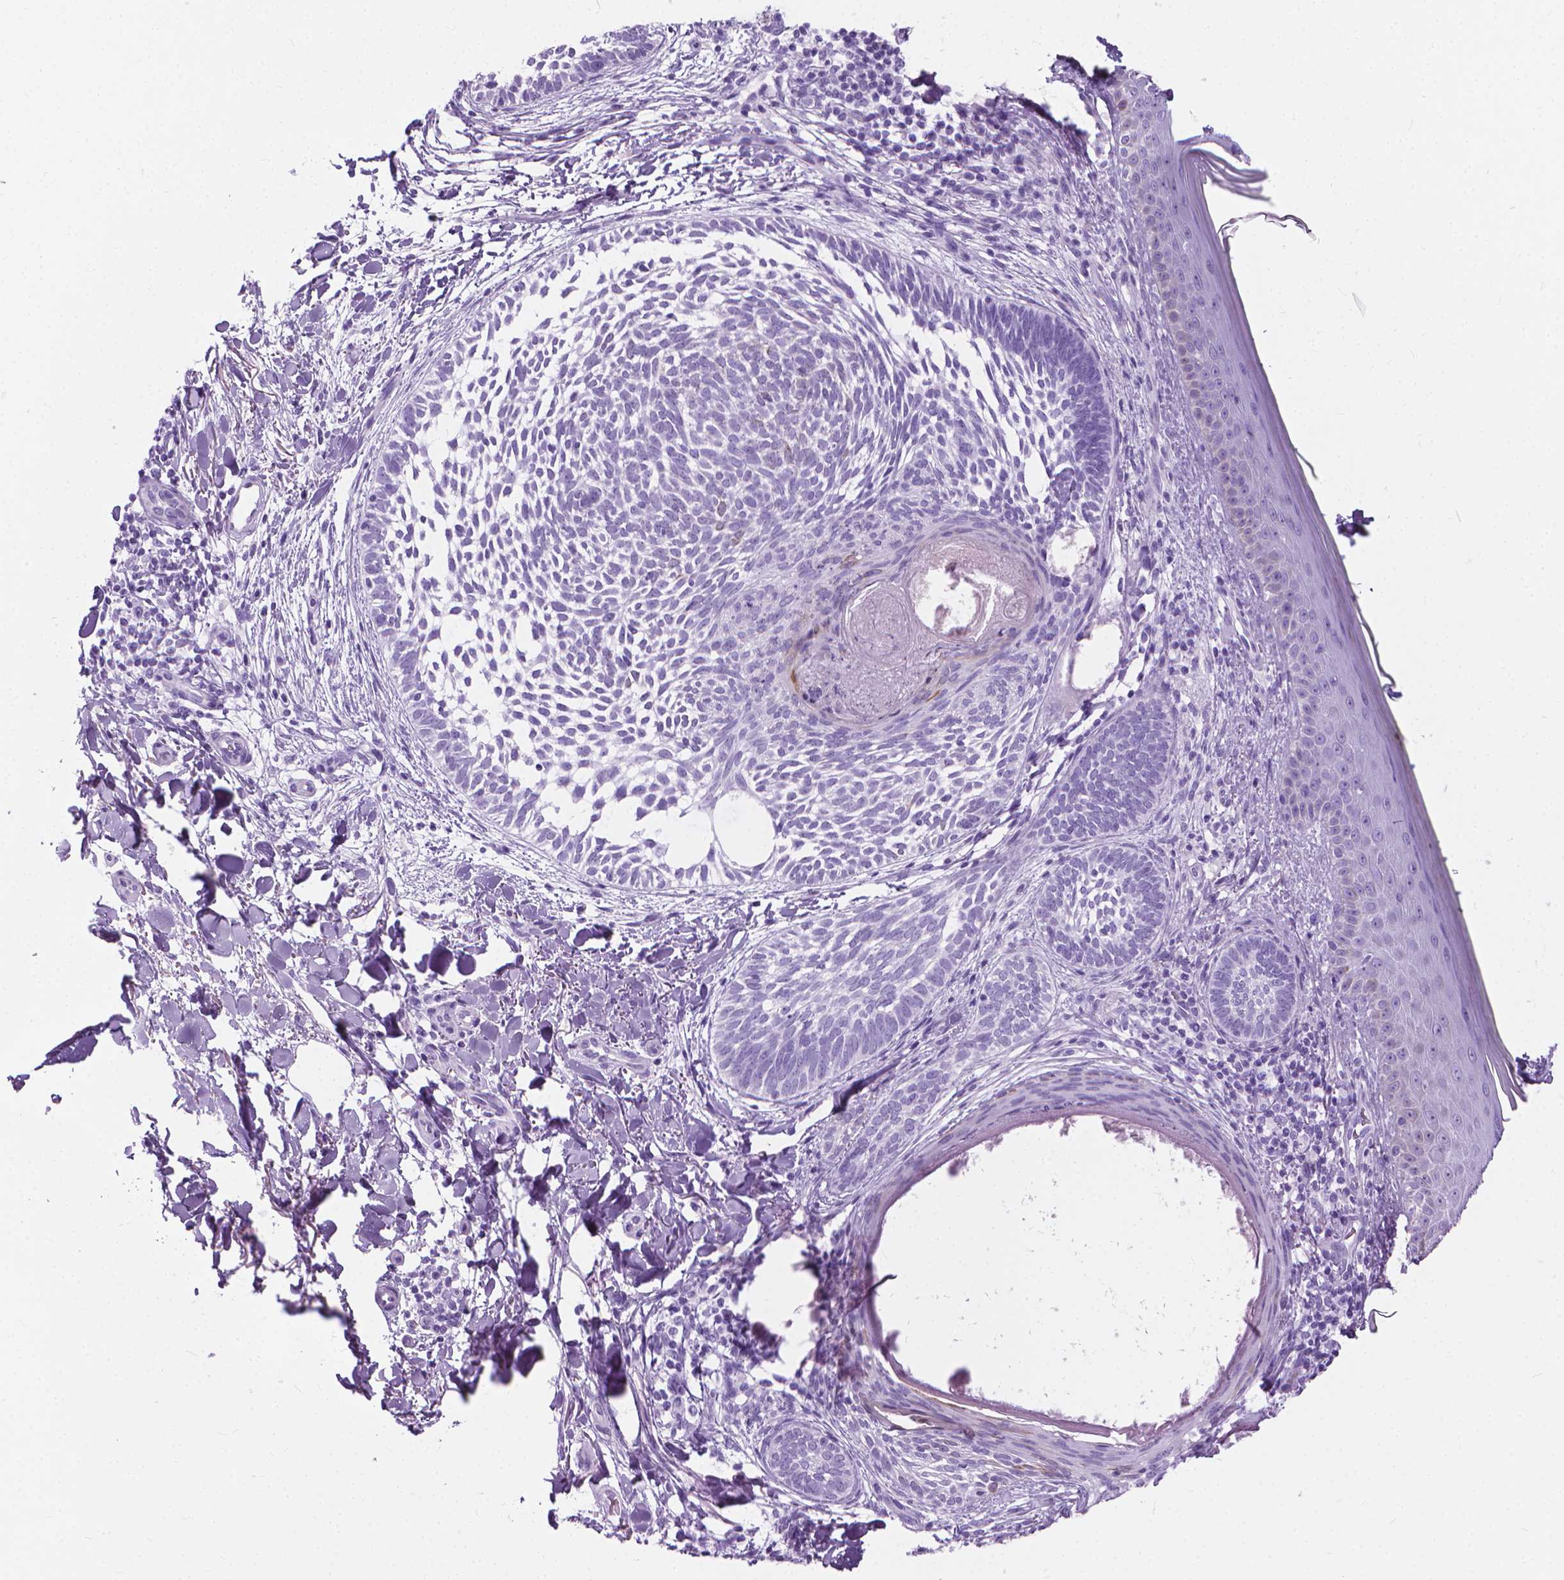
{"staining": {"intensity": "negative", "quantity": "none", "location": "none"}, "tissue": "skin cancer", "cell_type": "Tumor cells", "image_type": "cancer", "snomed": [{"axis": "morphology", "description": "Normal tissue, NOS"}, {"axis": "morphology", "description": "Basal cell carcinoma"}, {"axis": "topography", "description": "Skin"}], "caption": "This is an IHC histopathology image of skin cancer. There is no staining in tumor cells.", "gene": "HTR2B", "patient": {"sex": "male", "age": 46}}